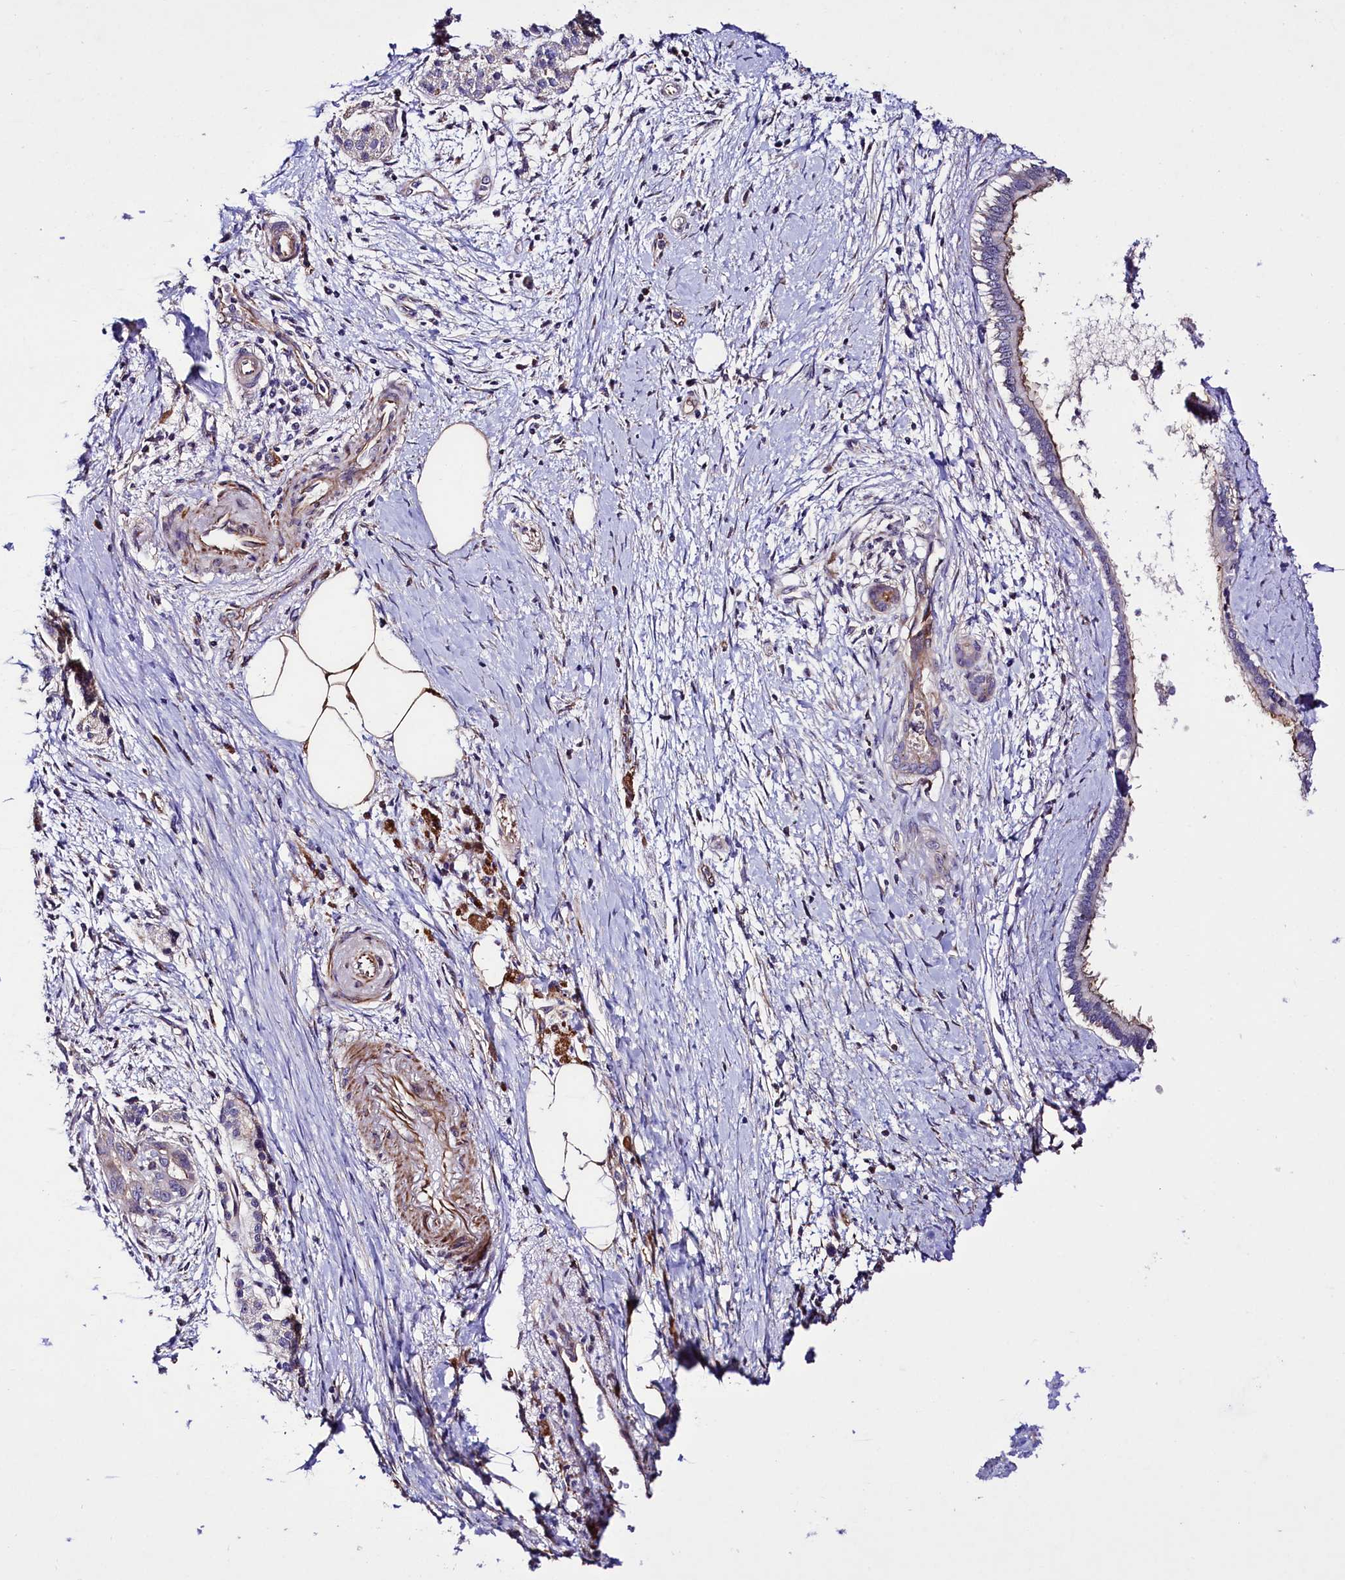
{"staining": {"intensity": "moderate", "quantity": "25%-75%", "location": "cytoplasmic/membranous"}, "tissue": "pancreatic cancer", "cell_type": "Tumor cells", "image_type": "cancer", "snomed": [{"axis": "morphology", "description": "Adenocarcinoma, NOS"}, {"axis": "topography", "description": "Pancreas"}], "caption": "High-power microscopy captured an immunohistochemistry (IHC) photomicrograph of pancreatic adenocarcinoma, revealing moderate cytoplasmic/membranous staining in about 25%-75% of tumor cells. Using DAB (3,3'-diaminobenzidine) (brown) and hematoxylin (blue) stains, captured at high magnification using brightfield microscopy.", "gene": "SLC7A1", "patient": {"sex": "male", "age": 58}}